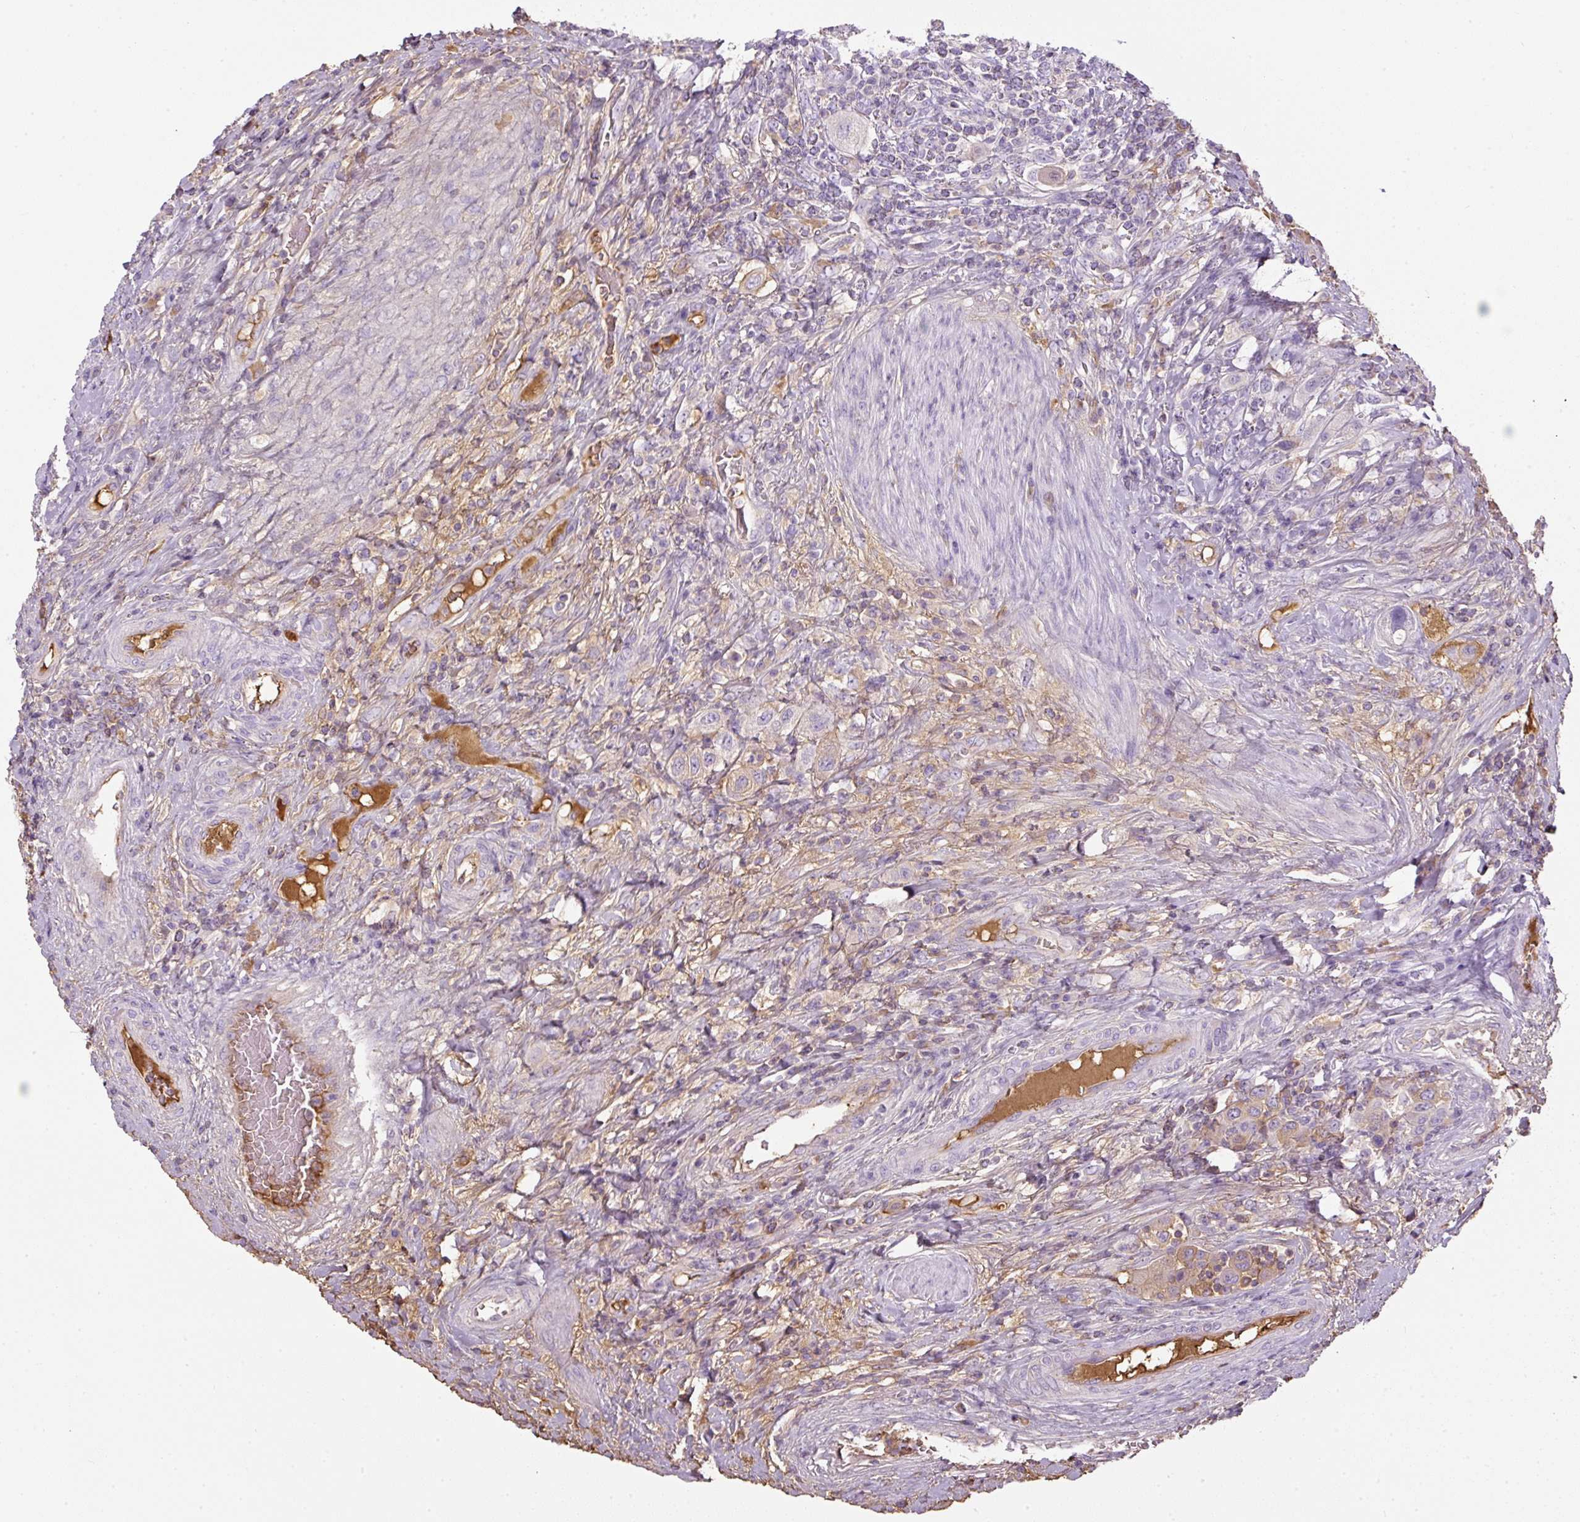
{"staining": {"intensity": "weak", "quantity": "<25%", "location": "cytoplasmic/membranous"}, "tissue": "urothelial cancer", "cell_type": "Tumor cells", "image_type": "cancer", "snomed": [{"axis": "morphology", "description": "Urothelial carcinoma, High grade"}, {"axis": "topography", "description": "Urinary bladder"}], "caption": "Human urothelial carcinoma (high-grade) stained for a protein using IHC demonstrates no positivity in tumor cells.", "gene": "APOA1", "patient": {"sex": "male", "age": 50}}